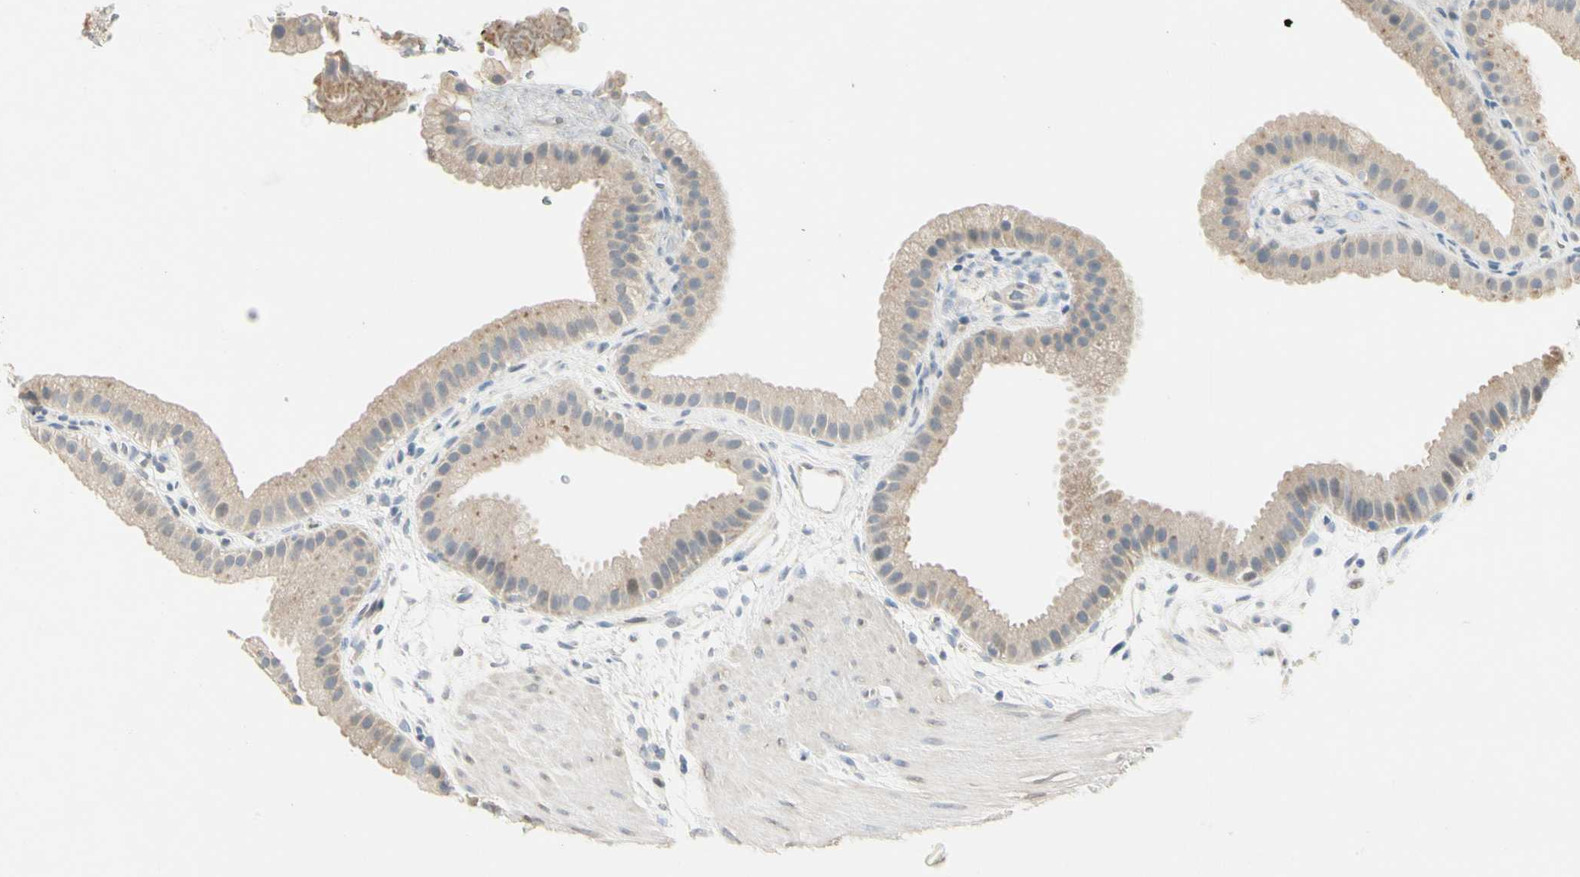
{"staining": {"intensity": "weak", "quantity": "25%-75%", "location": "cytoplasmic/membranous"}, "tissue": "gallbladder", "cell_type": "Glandular cells", "image_type": "normal", "snomed": [{"axis": "morphology", "description": "Normal tissue, NOS"}, {"axis": "topography", "description": "Gallbladder"}], "caption": "DAB (3,3'-diaminobenzidine) immunohistochemical staining of unremarkable gallbladder shows weak cytoplasmic/membranous protein staining in about 25%-75% of glandular cells.", "gene": "PRSS21", "patient": {"sex": "female", "age": 64}}